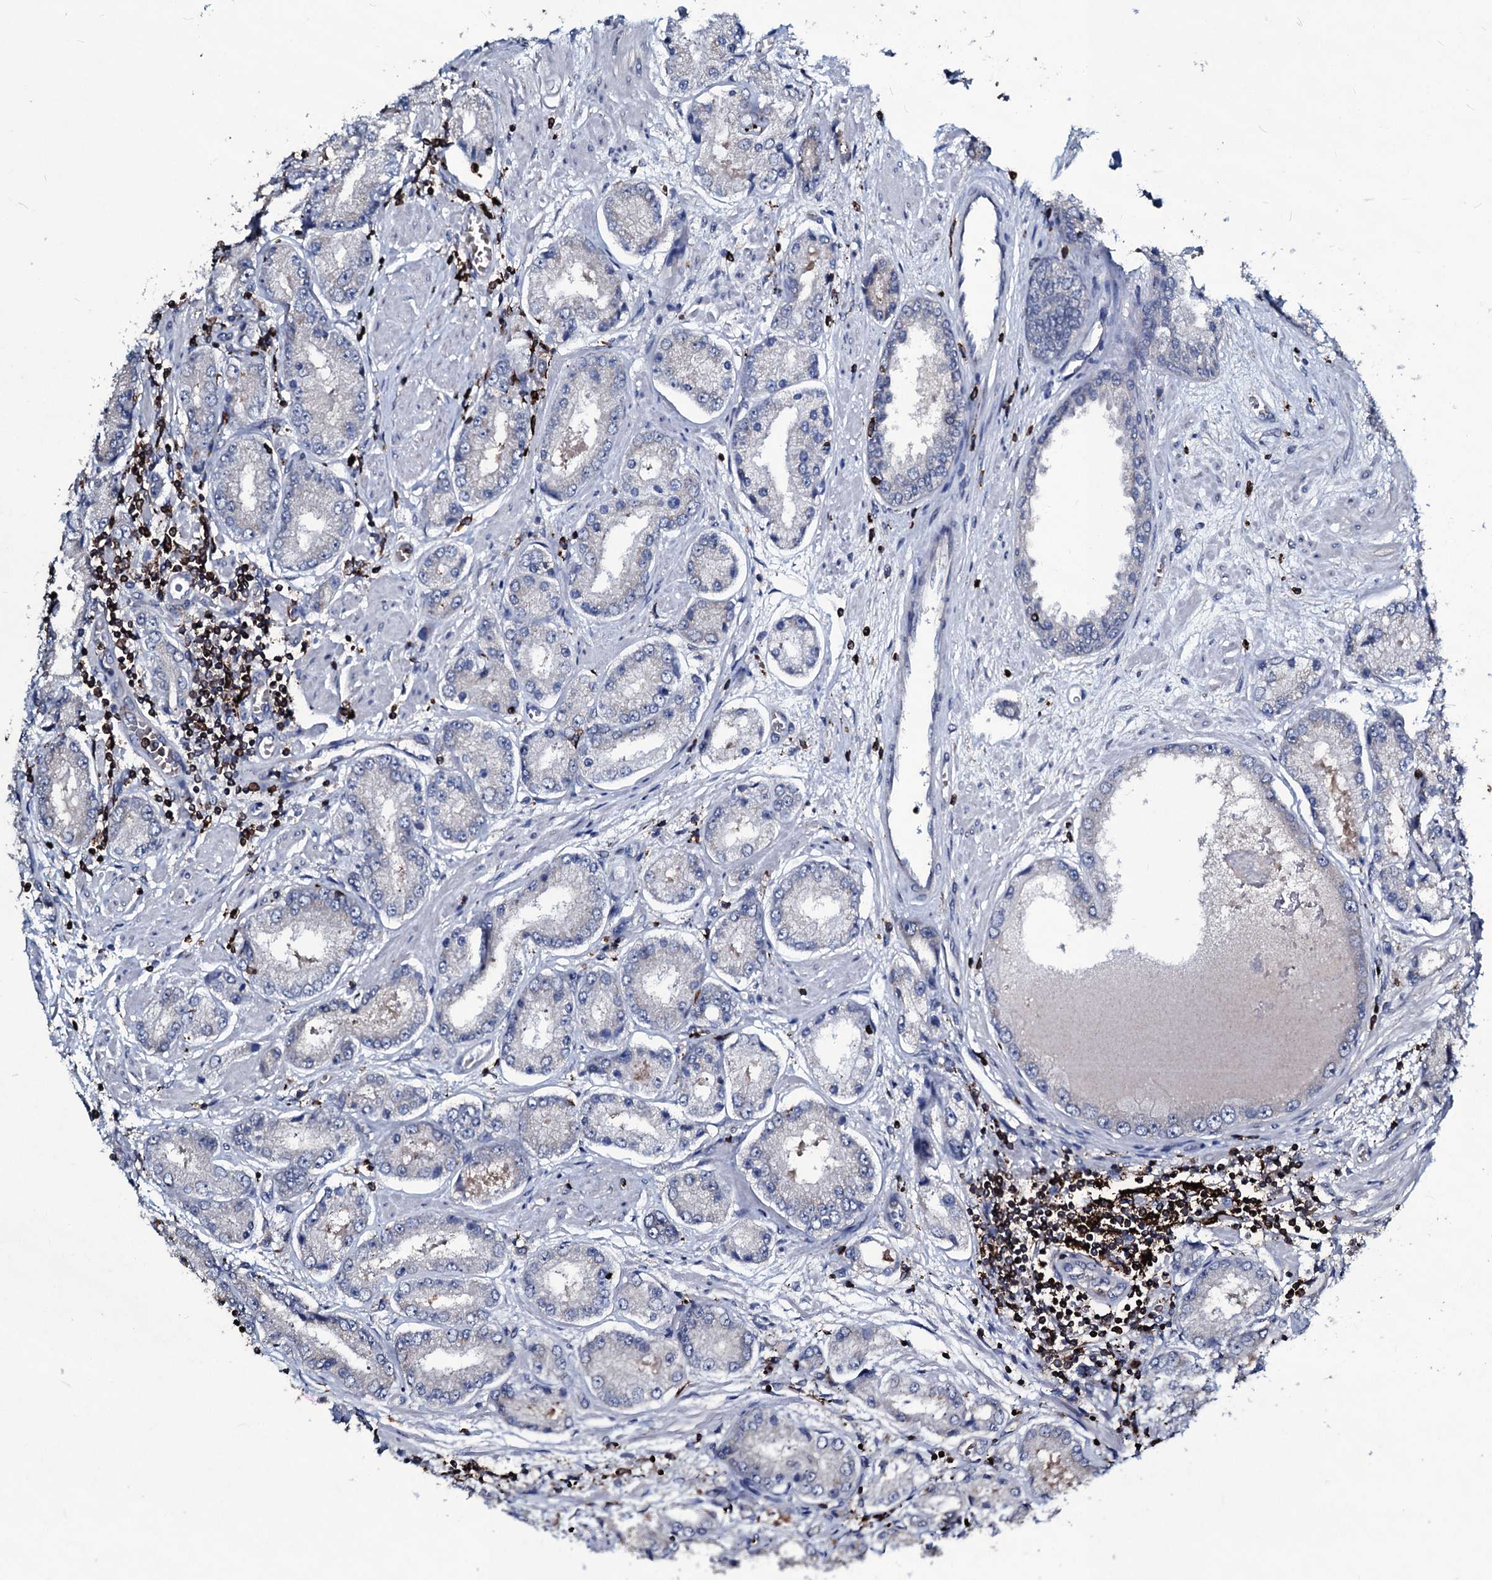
{"staining": {"intensity": "negative", "quantity": "none", "location": "none"}, "tissue": "prostate cancer", "cell_type": "Tumor cells", "image_type": "cancer", "snomed": [{"axis": "morphology", "description": "Adenocarcinoma, High grade"}, {"axis": "topography", "description": "Prostate"}], "caption": "IHC photomicrograph of neoplastic tissue: adenocarcinoma (high-grade) (prostate) stained with DAB demonstrates no significant protein staining in tumor cells.", "gene": "OGFOD2", "patient": {"sex": "male", "age": 59}}